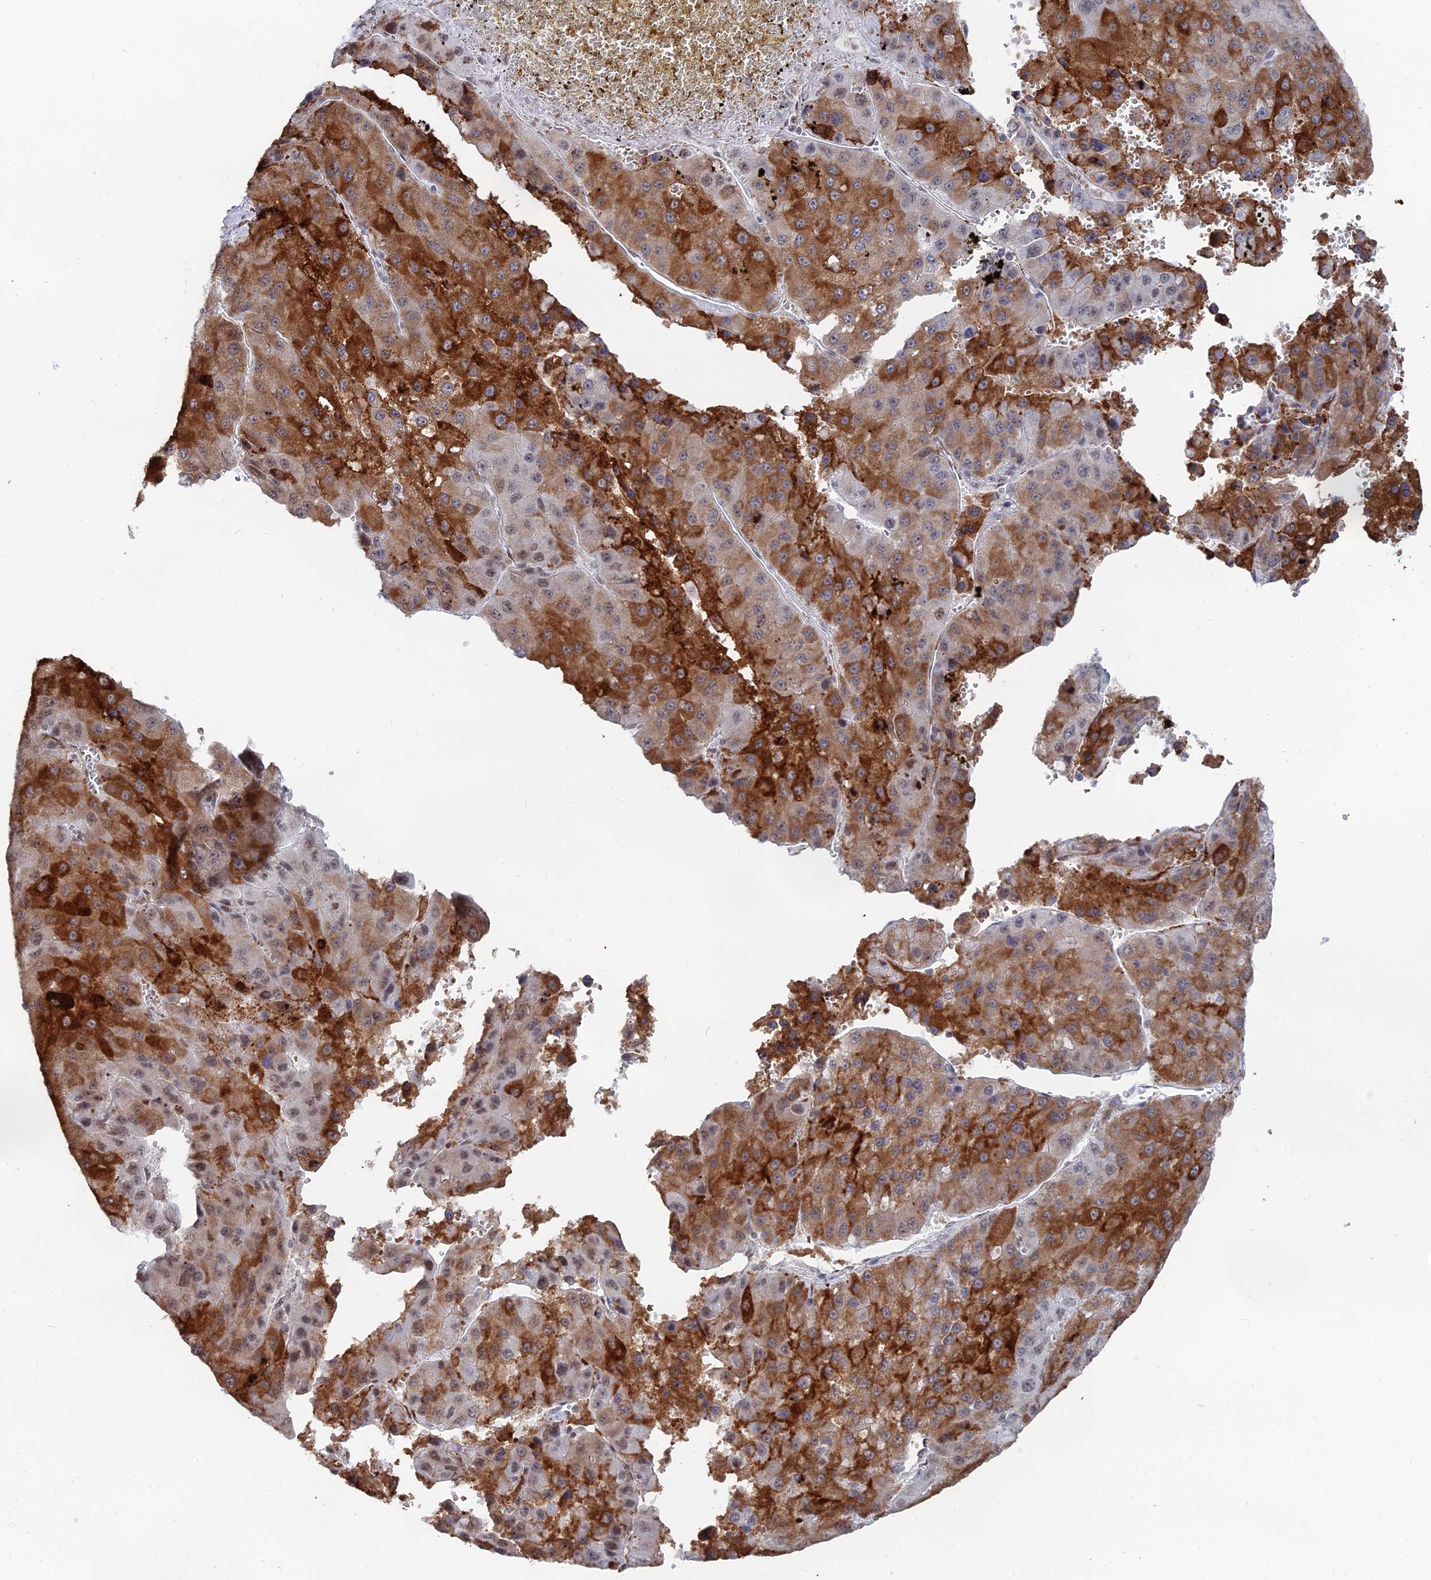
{"staining": {"intensity": "strong", "quantity": ">75%", "location": "cytoplasmic/membranous,nuclear"}, "tissue": "liver cancer", "cell_type": "Tumor cells", "image_type": "cancer", "snomed": [{"axis": "morphology", "description": "Carcinoma, Hepatocellular, NOS"}, {"axis": "topography", "description": "Liver"}], "caption": "Protein analysis of liver cancer (hepatocellular carcinoma) tissue displays strong cytoplasmic/membranous and nuclear positivity in approximately >75% of tumor cells. The staining is performed using DAB brown chromogen to label protein expression. The nuclei are counter-stained blue using hematoxylin.", "gene": "GSC2", "patient": {"sex": "female", "age": 73}}